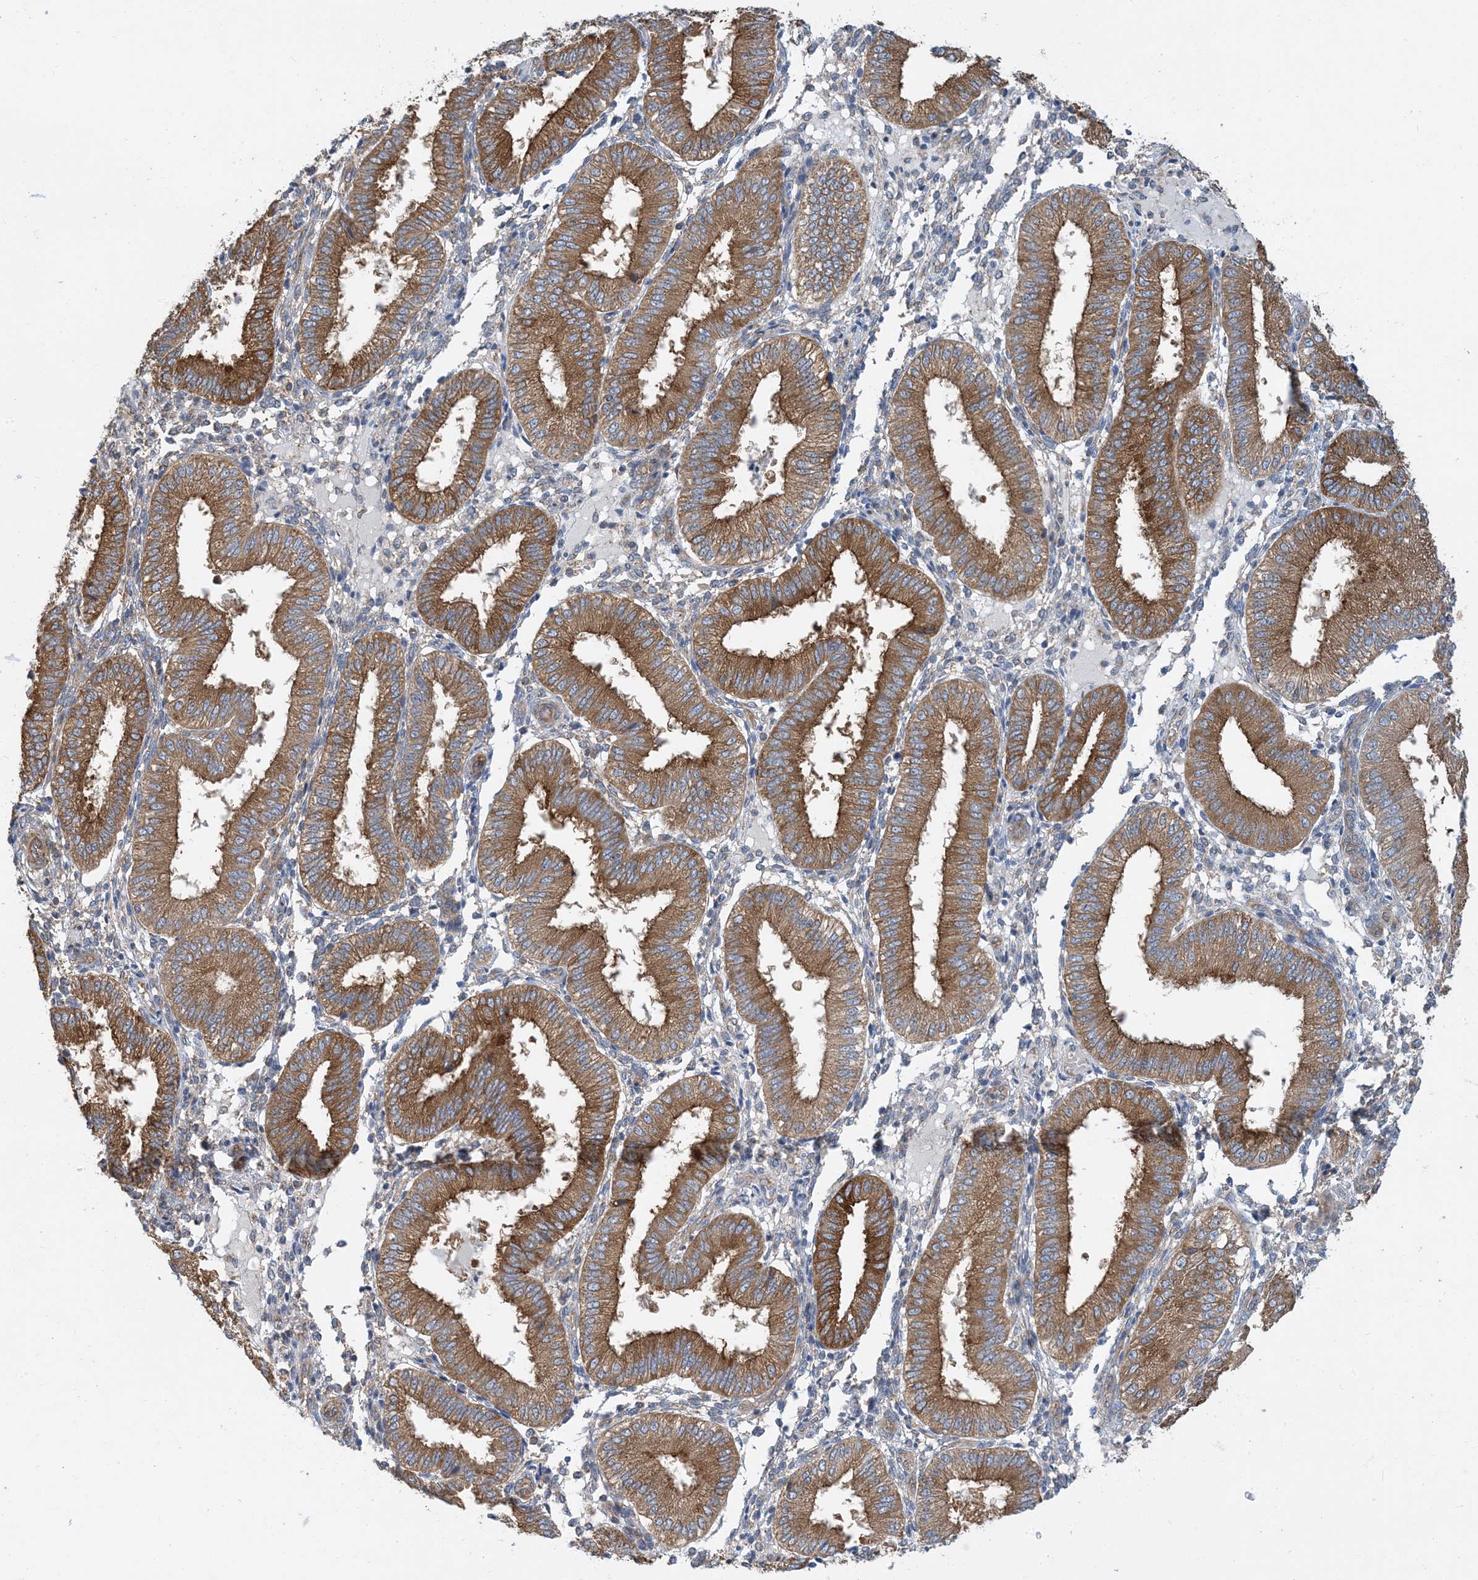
{"staining": {"intensity": "negative", "quantity": "none", "location": "none"}, "tissue": "endometrium", "cell_type": "Cells in endometrial stroma", "image_type": "normal", "snomed": [{"axis": "morphology", "description": "Normal tissue, NOS"}, {"axis": "topography", "description": "Endometrium"}], "caption": "Image shows no protein staining in cells in endometrial stroma of benign endometrium. The staining was performed using DAB (3,3'-diaminobenzidine) to visualize the protein expression in brown, while the nuclei were stained in blue with hematoxylin (Magnification: 20x).", "gene": "SIDT1", "patient": {"sex": "female", "age": 39}}